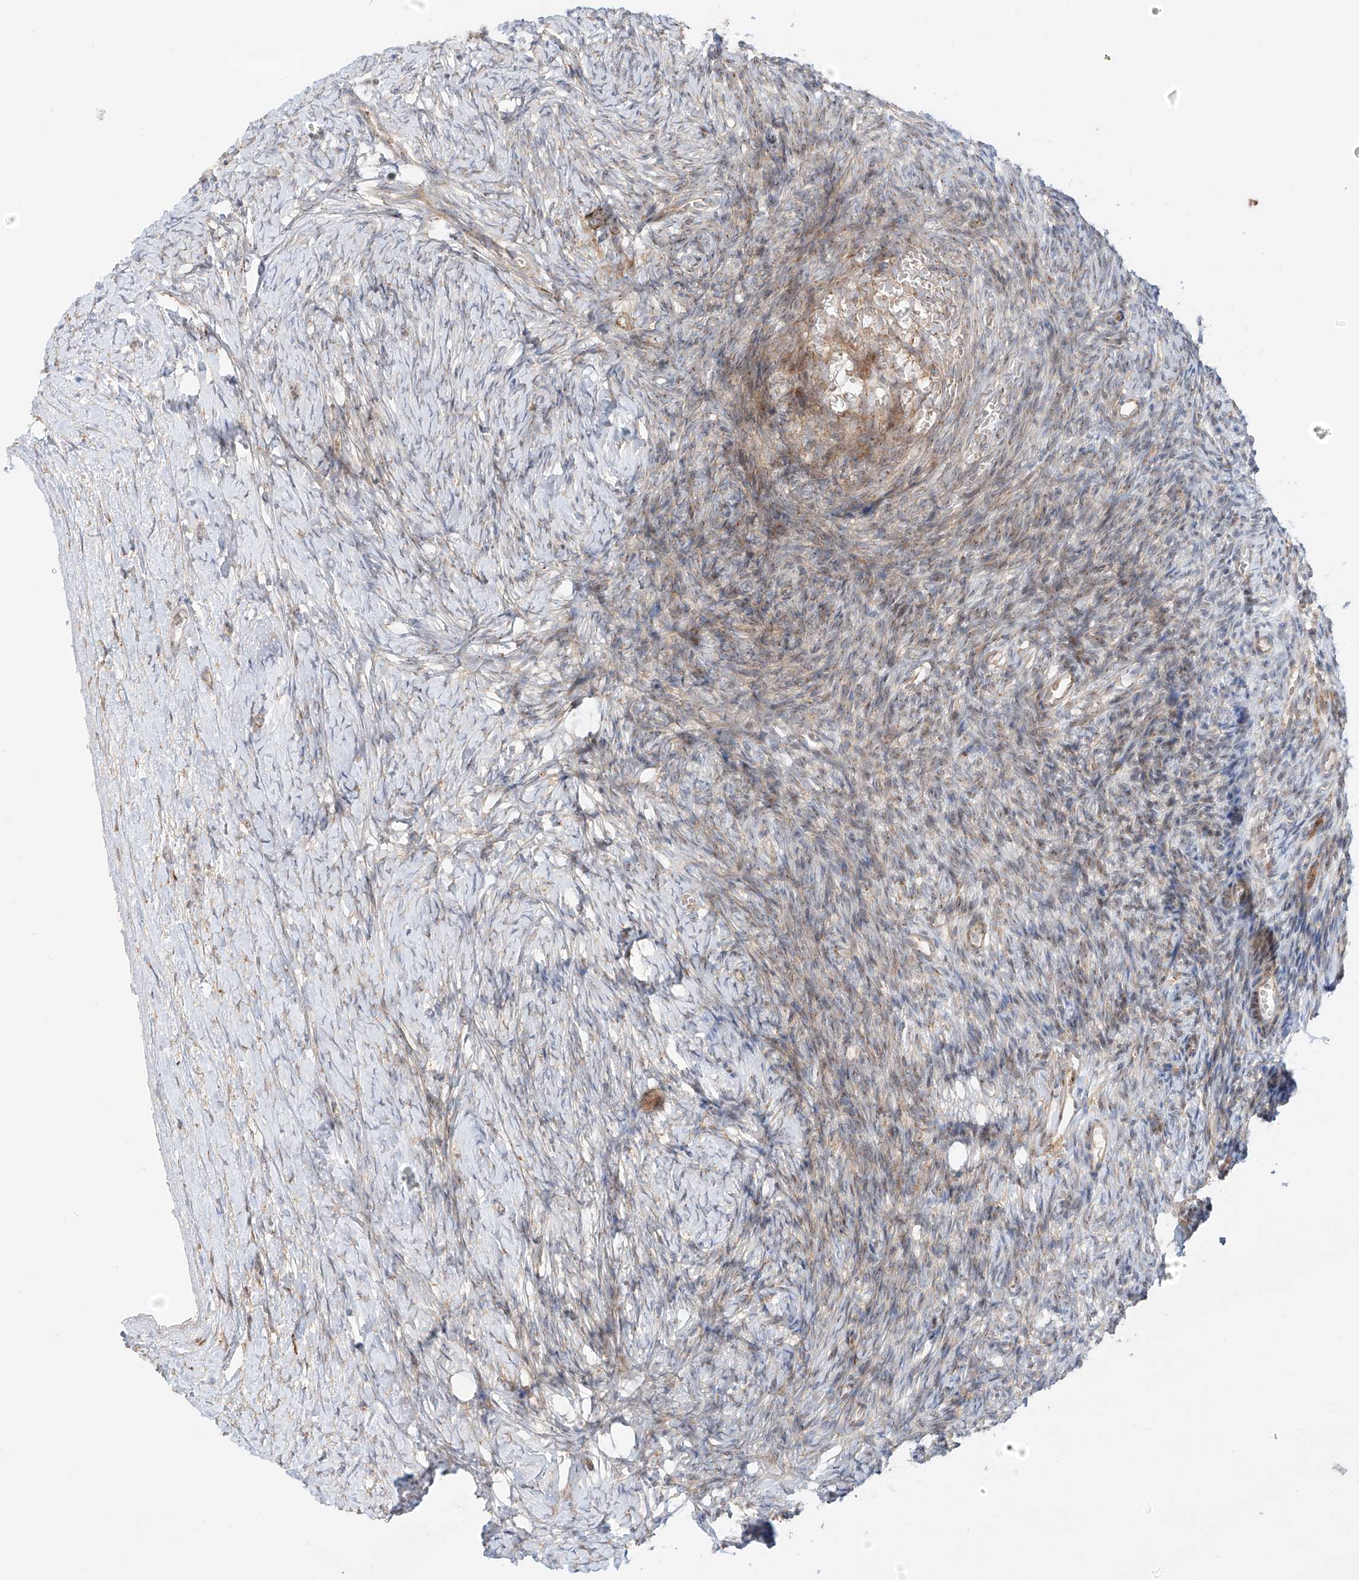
{"staining": {"intensity": "moderate", "quantity": ">75%", "location": "cytoplasmic/membranous"}, "tissue": "ovary", "cell_type": "Follicle cells", "image_type": "normal", "snomed": [{"axis": "morphology", "description": "Normal tissue, NOS"}, {"axis": "morphology", "description": "Developmental malformation"}, {"axis": "topography", "description": "Ovary"}], "caption": "High-magnification brightfield microscopy of benign ovary stained with DAB (3,3'-diaminobenzidine) (brown) and counterstained with hematoxylin (blue). follicle cells exhibit moderate cytoplasmic/membranous expression is seen in approximately>75% of cells.", "gene": "ZNF287", "patient": {"sex": "female", "age": 39}}